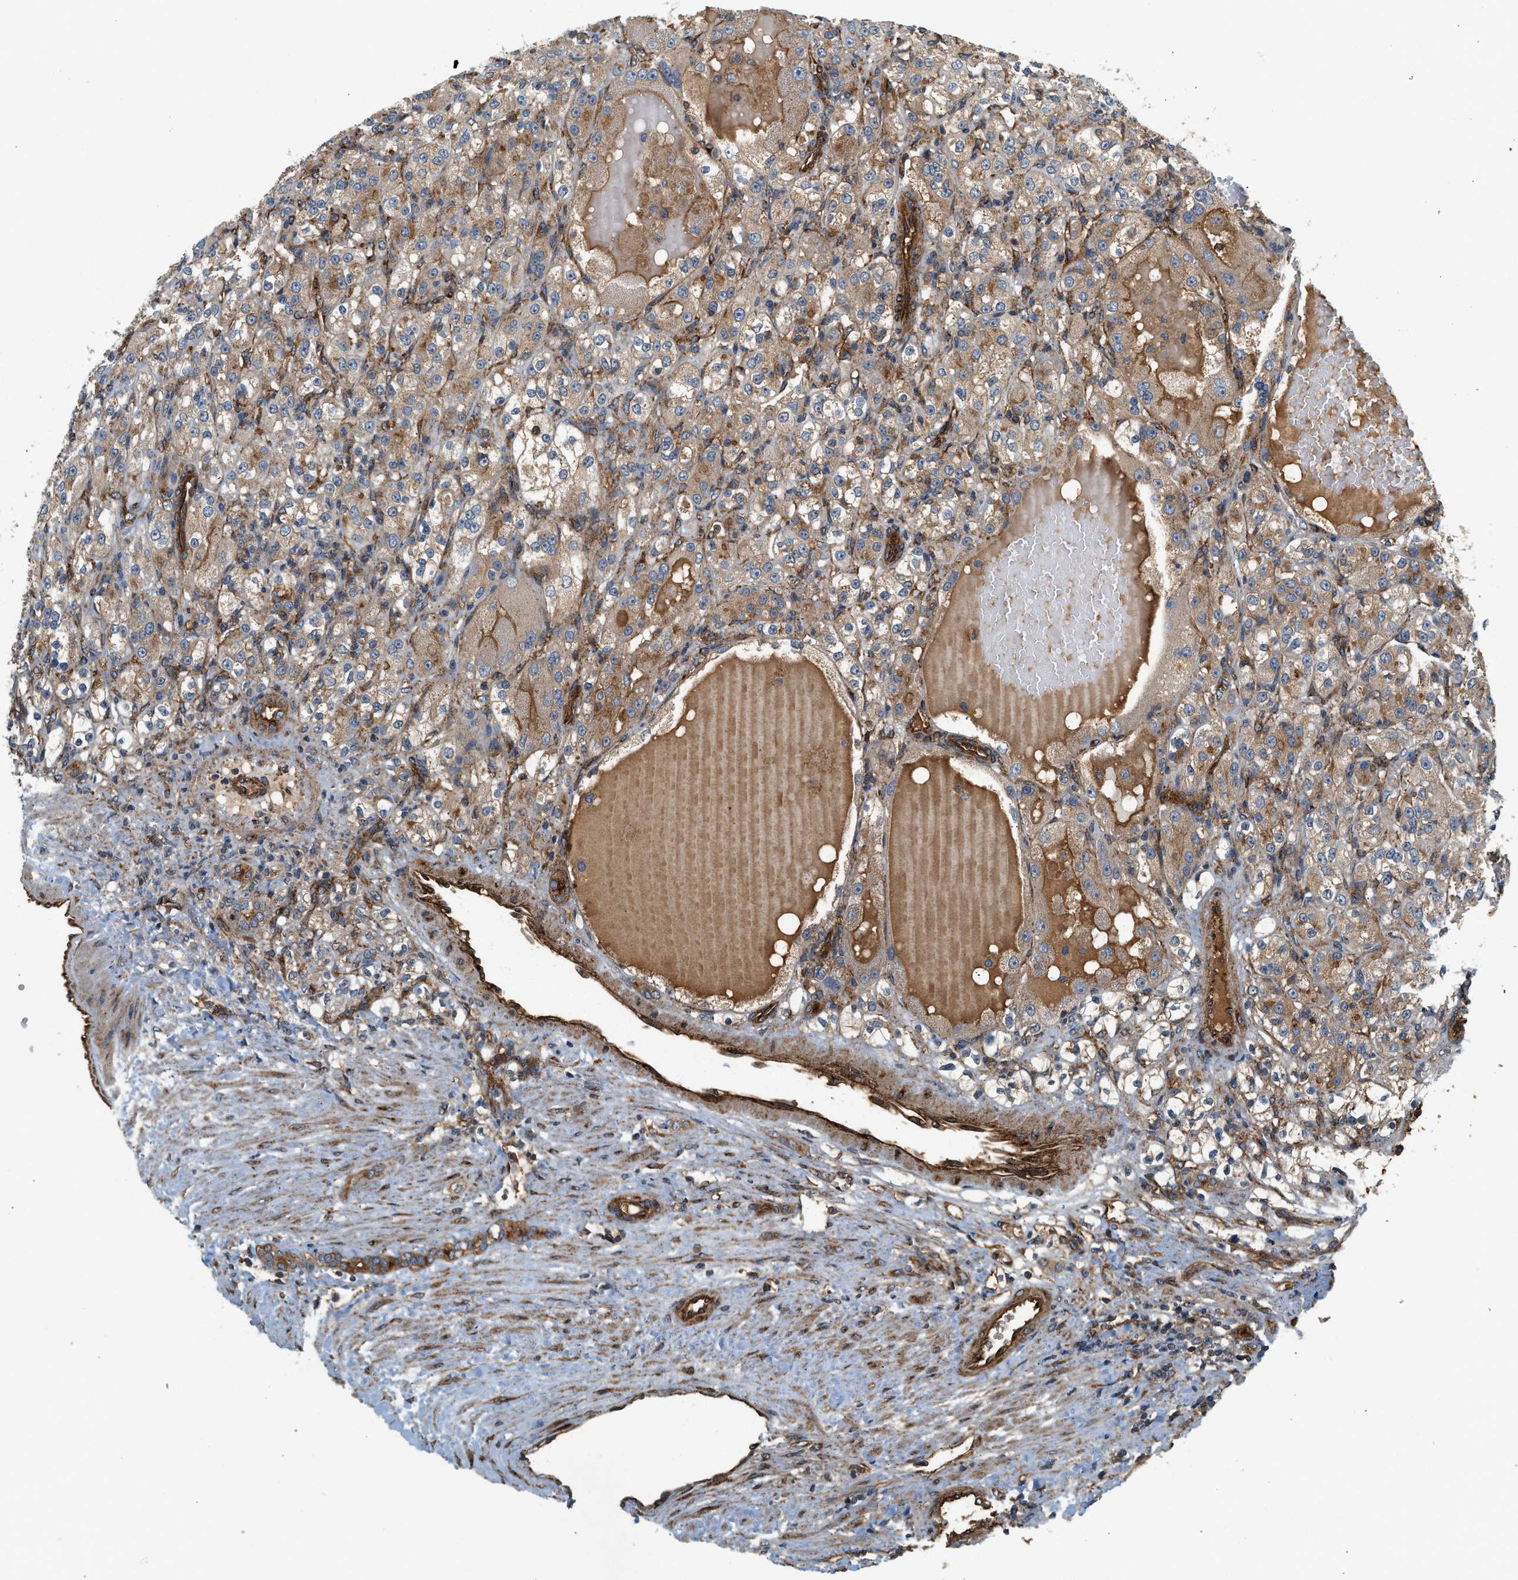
{"staining": {"intensity": "moderate", "quantity": ">75%", "location": "cytoplasmic/membranous"}, "tissue": "renal cancer", "cell_type": "Tumor cells", "image_type": "cancer", "snomed": [{"axis": "morphology", "description": "Adenocarcinoma, NOS"}, {"axis": "topography", "description": "Kidney"}], "caption": "Brown immunohistochemical staining in adenocarcinoma (renal) demonstrates moderate cytoplasmic/membranous staining in approximately >75% of tumor cells.", "gene": "HIP1", "patient": {"sex": "male", "age": 61}}